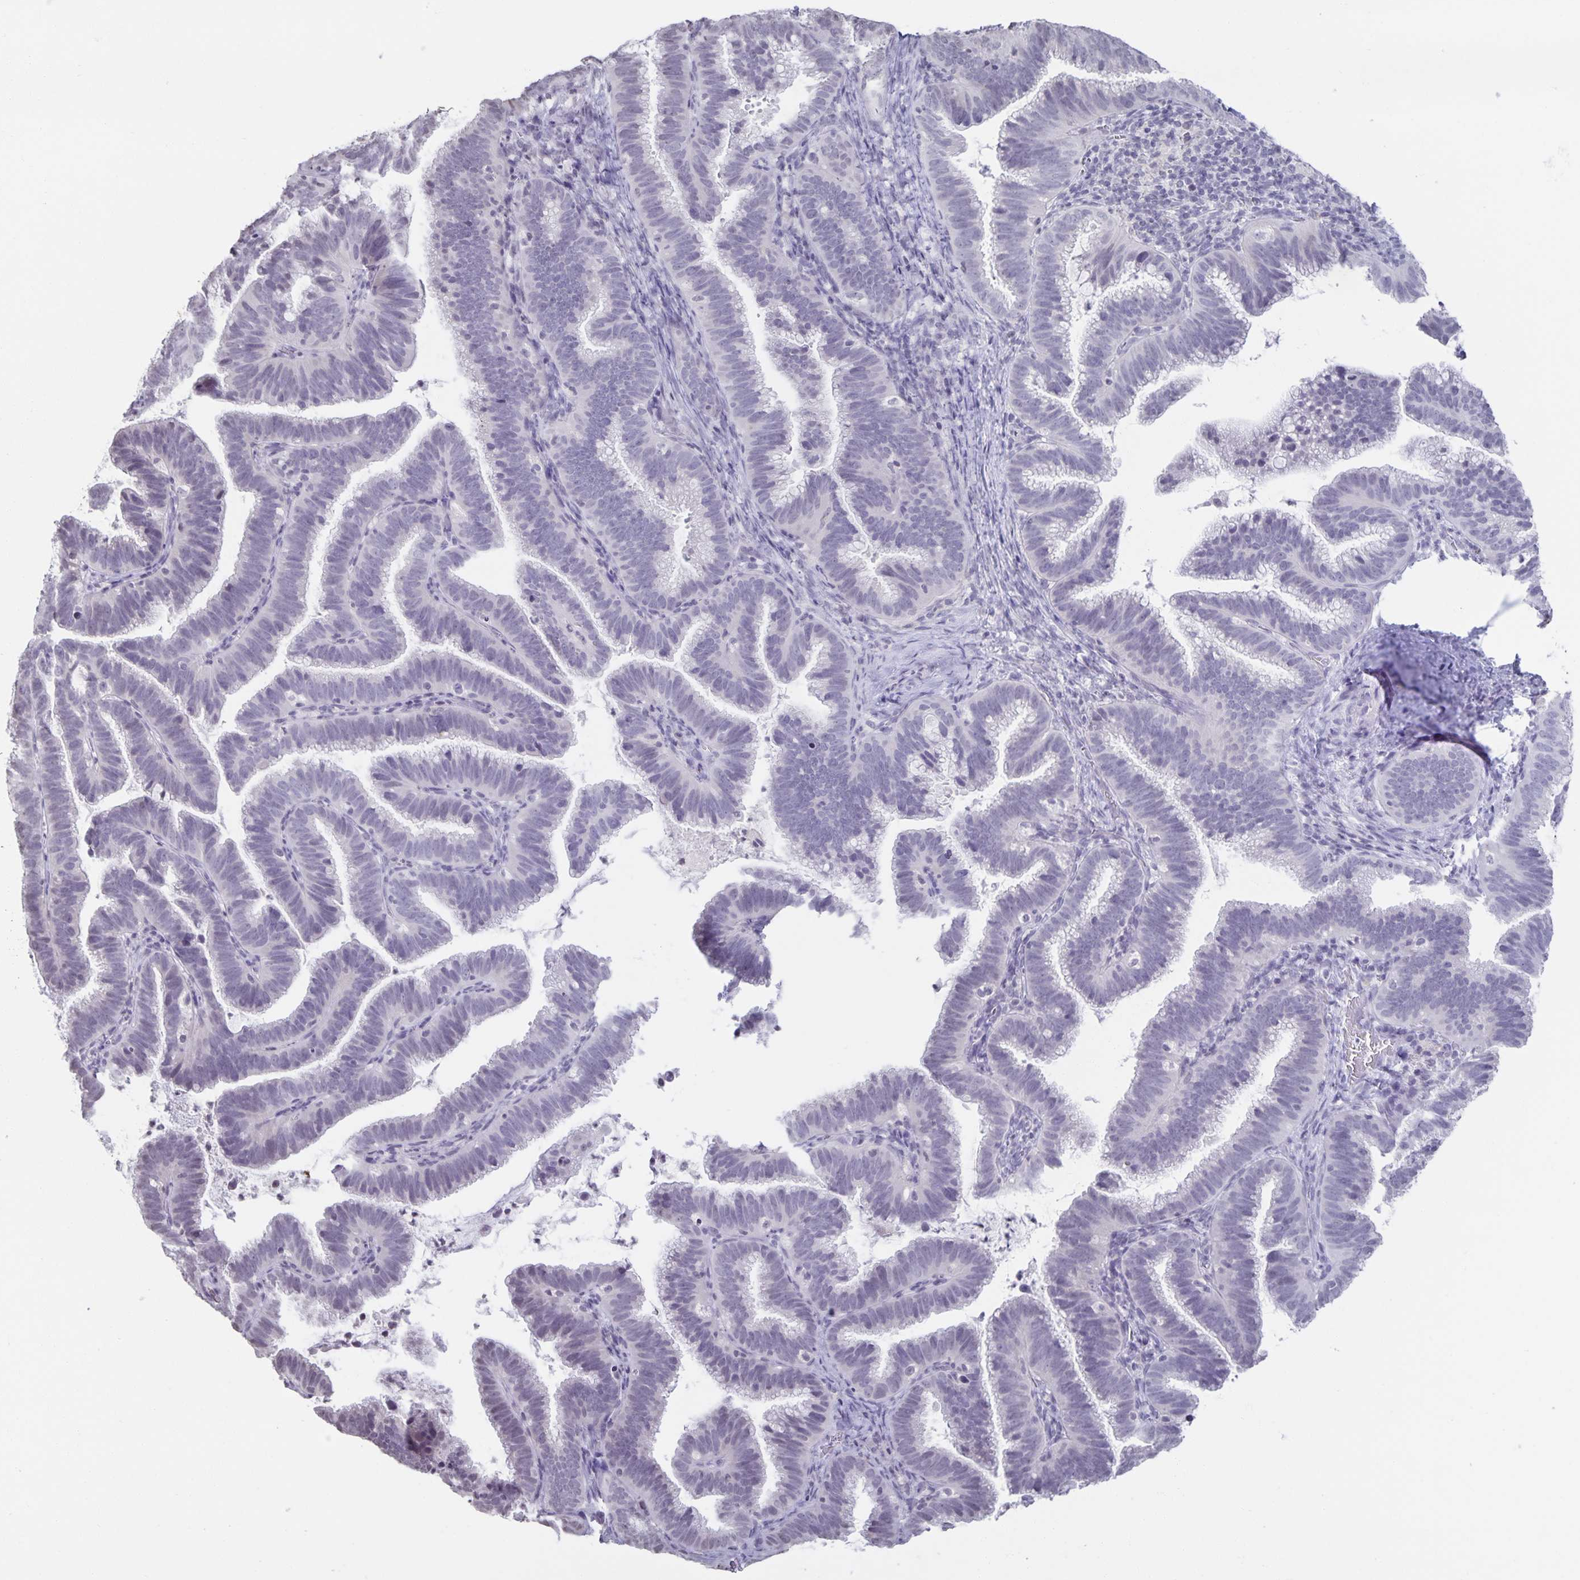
{"staining": {"intensity": "negative", "quantity": "none", "location": "none"}, "tissue": "cervical cancer", "cell_type": "Tumor cells", "image_type": "cancer", "snomed": [{"axis": "morphology", "description": "Adenocarcinoma, NOS"}, {"axis": "topography", "description": "Cervix"}], "caption": "Immunohistochemical staining of cervical cancer displays no significant positivity in tumor cells.", "gene": "AQP4", "patient": {"sex": "female", "age": 61}}